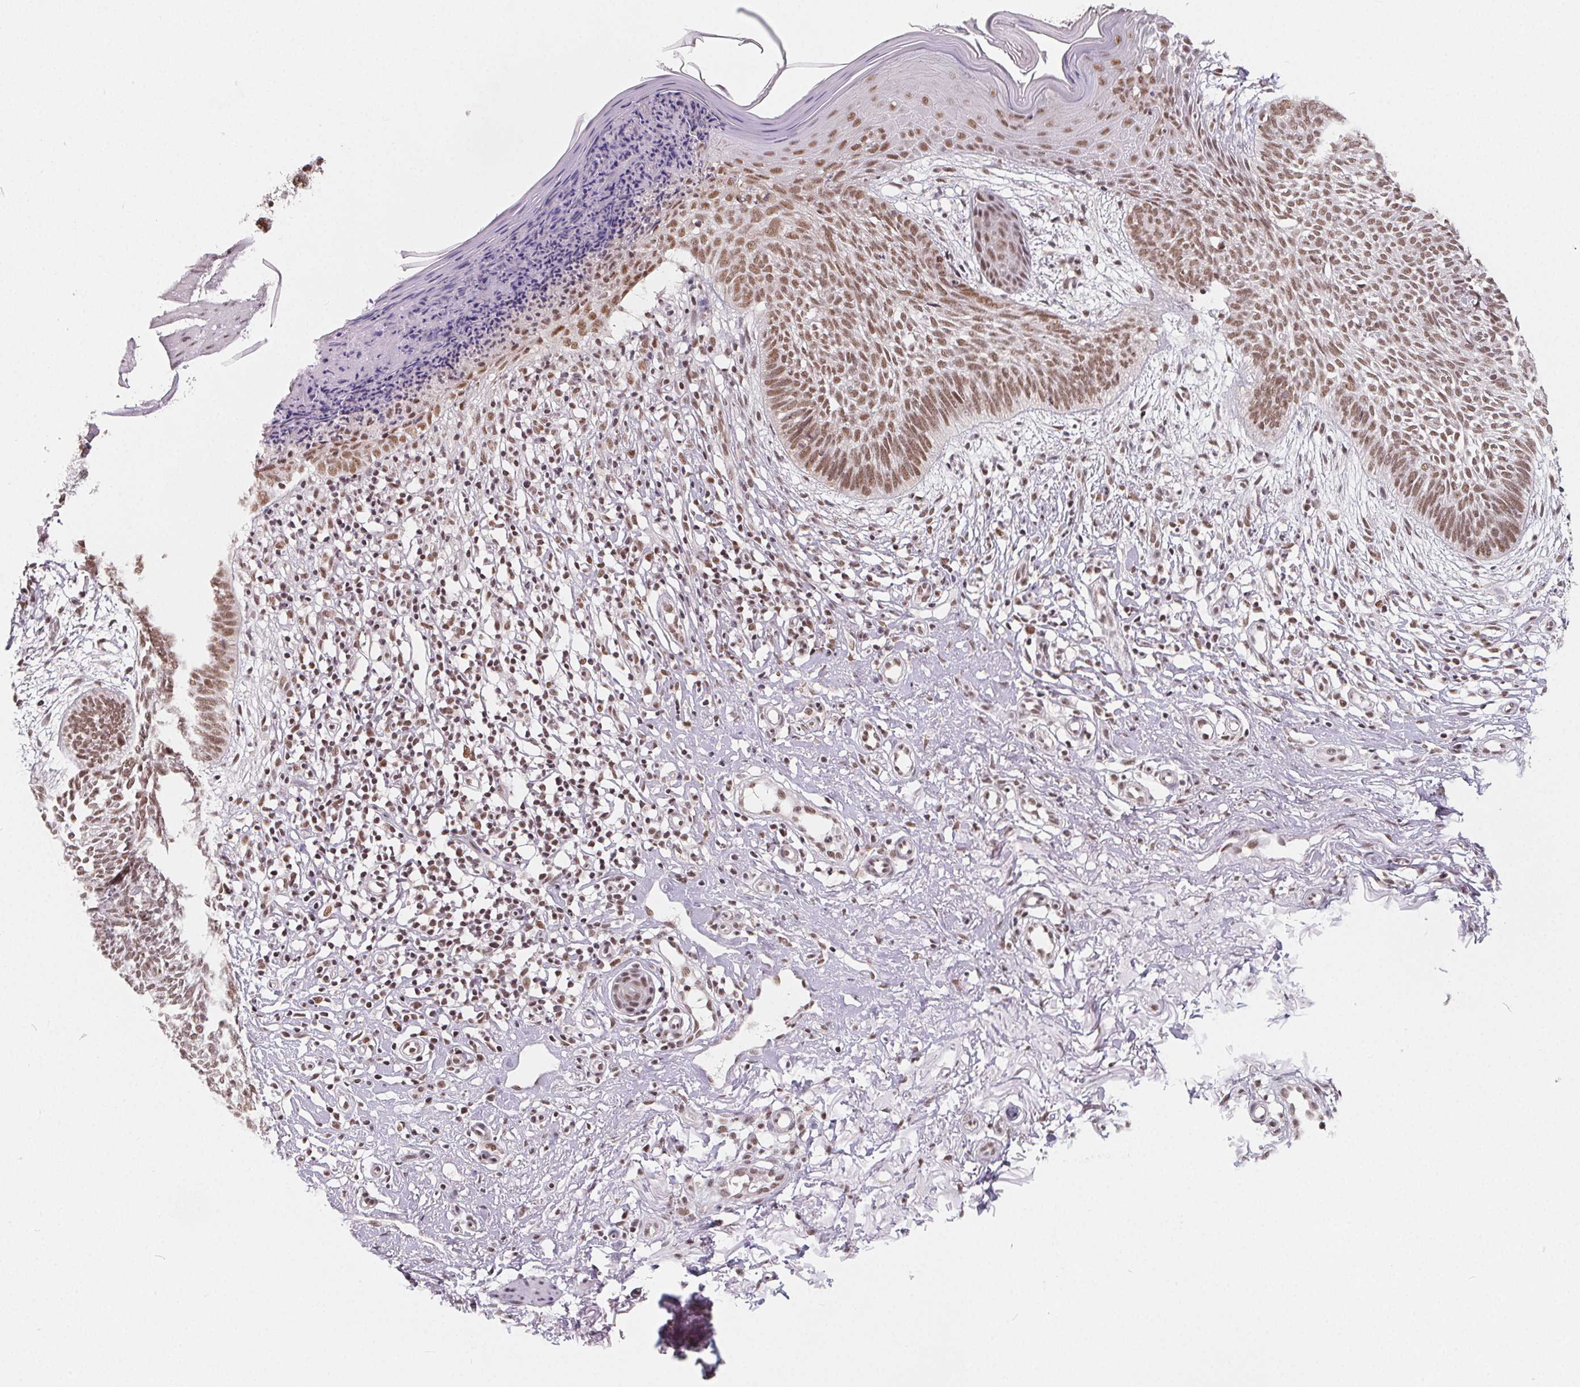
{"staining": {"intensity": "moderate", "quantity": ">75%", "location": "nuclear"}, "tissue": "skin cancer", "cell_type": "Tumor cells", "image_type": "cancer", "snomed": [{"axis": "morphology", "description": "Basal cell carcinoma"}, {"axis": "topography", "description": "Skin"}], "caption": "Immunohistochemistry (DAB) staining of human skin cancer (basal cell carcinoma) shows moderate nuclear protein expression in approximately >75% of tumor cells.", "gene": "TCERG1", "patient": {"sex": "female", "age": 84}}